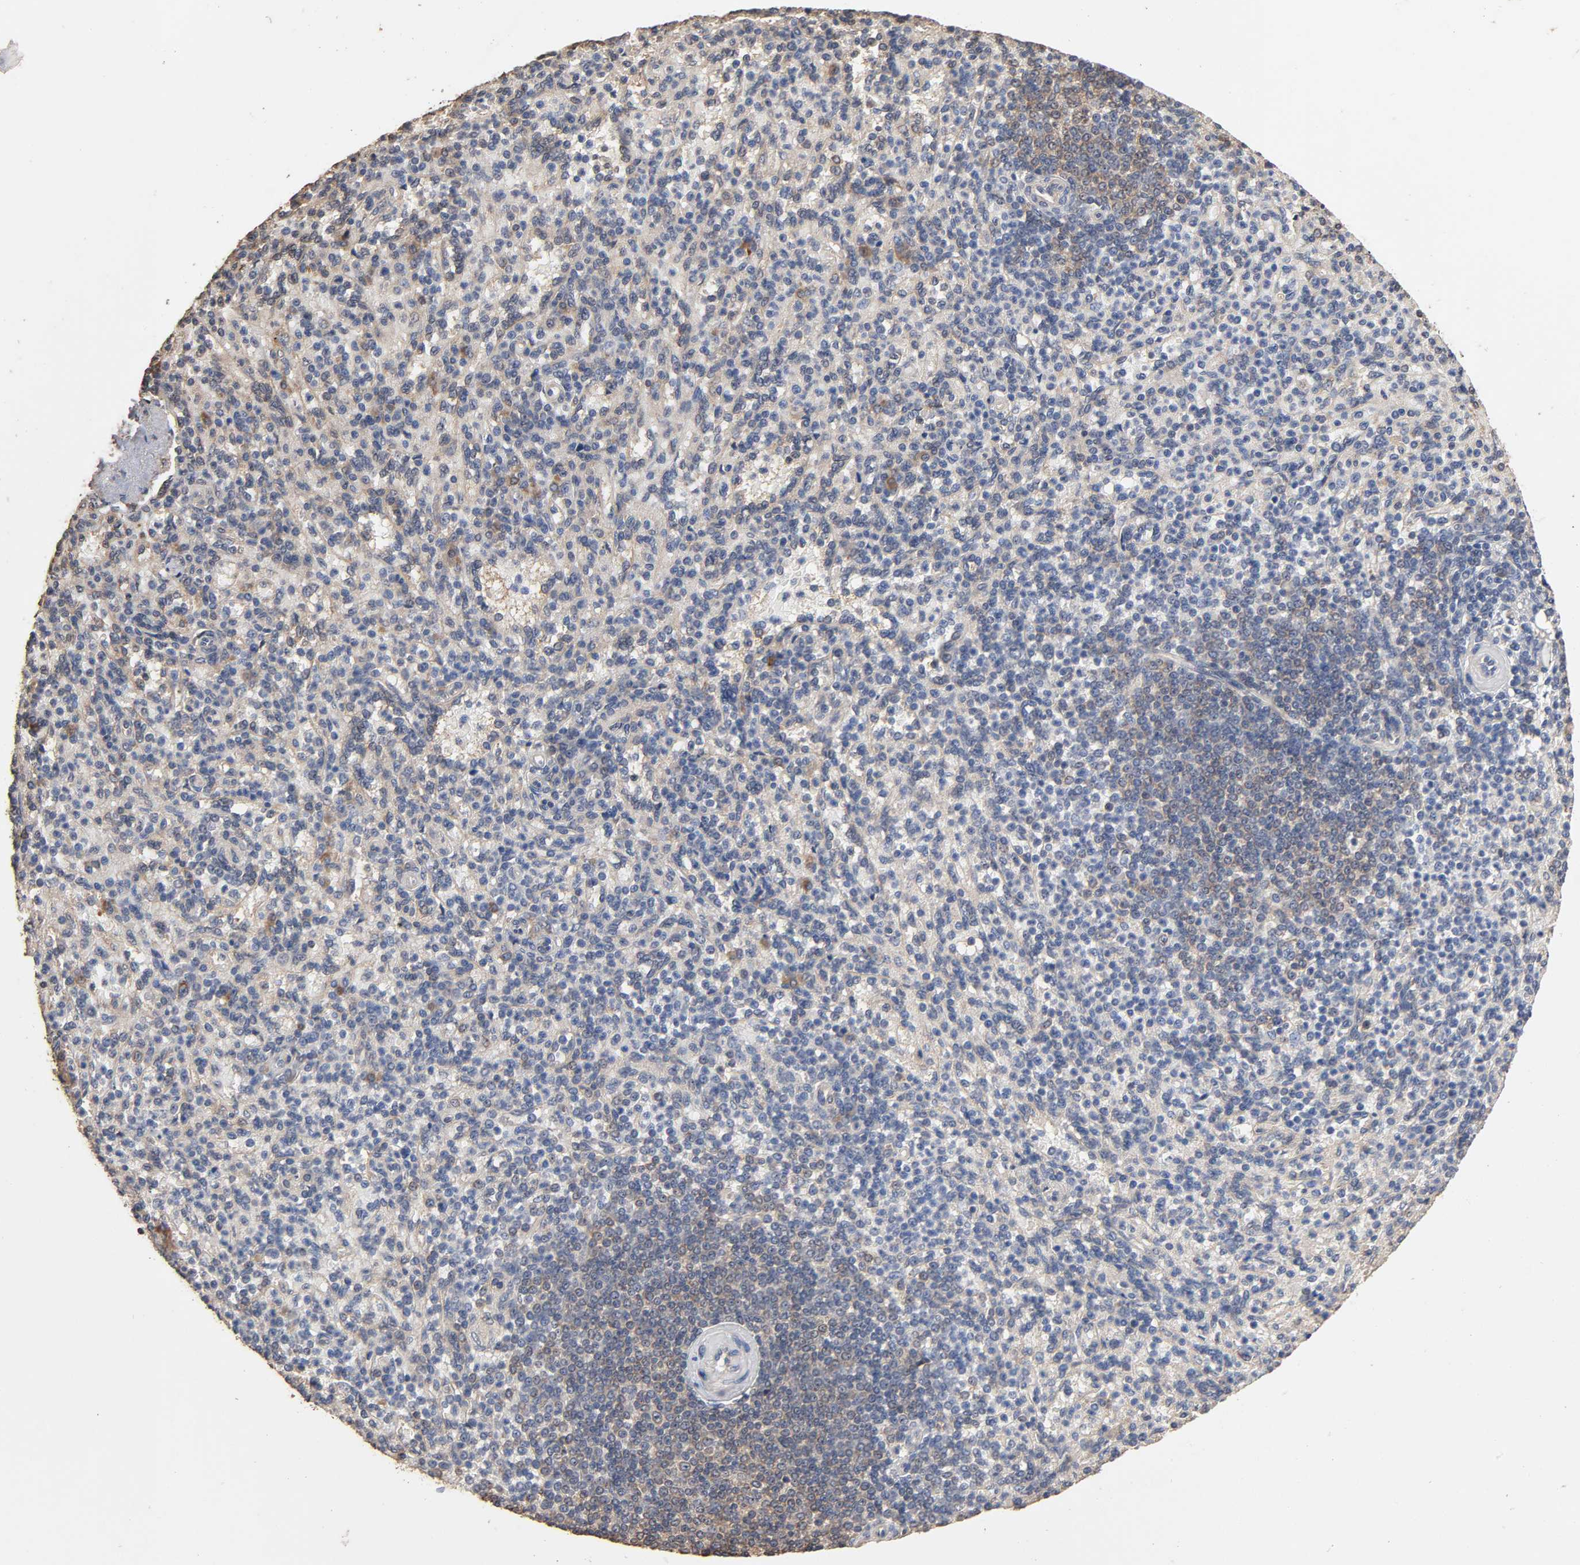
{"staining": {"intensity": "weak", "quantity": "<25%", "location": "cytoplasmic/membranous"}, "tissue": "spleen", "cell_type": "Cells in red pulp", "image_type": "normal", "snomed": [{"axis": "morphology", "description": "Normal tissue, NOS"}, {"axis": "topography", "description": "Spleen"}], "caption": "DAB (3,3'-diaminobenzidine) immunohistochemical staining of unremarkable human spleen demonstrates no significant staining in cells in red pulp. (DAB (3,3'-diaminobenzidine) immunohistochemistry, high magnification).", "gene": "ARHGEF7", "patient": {"sex": "female", "age": 74}}